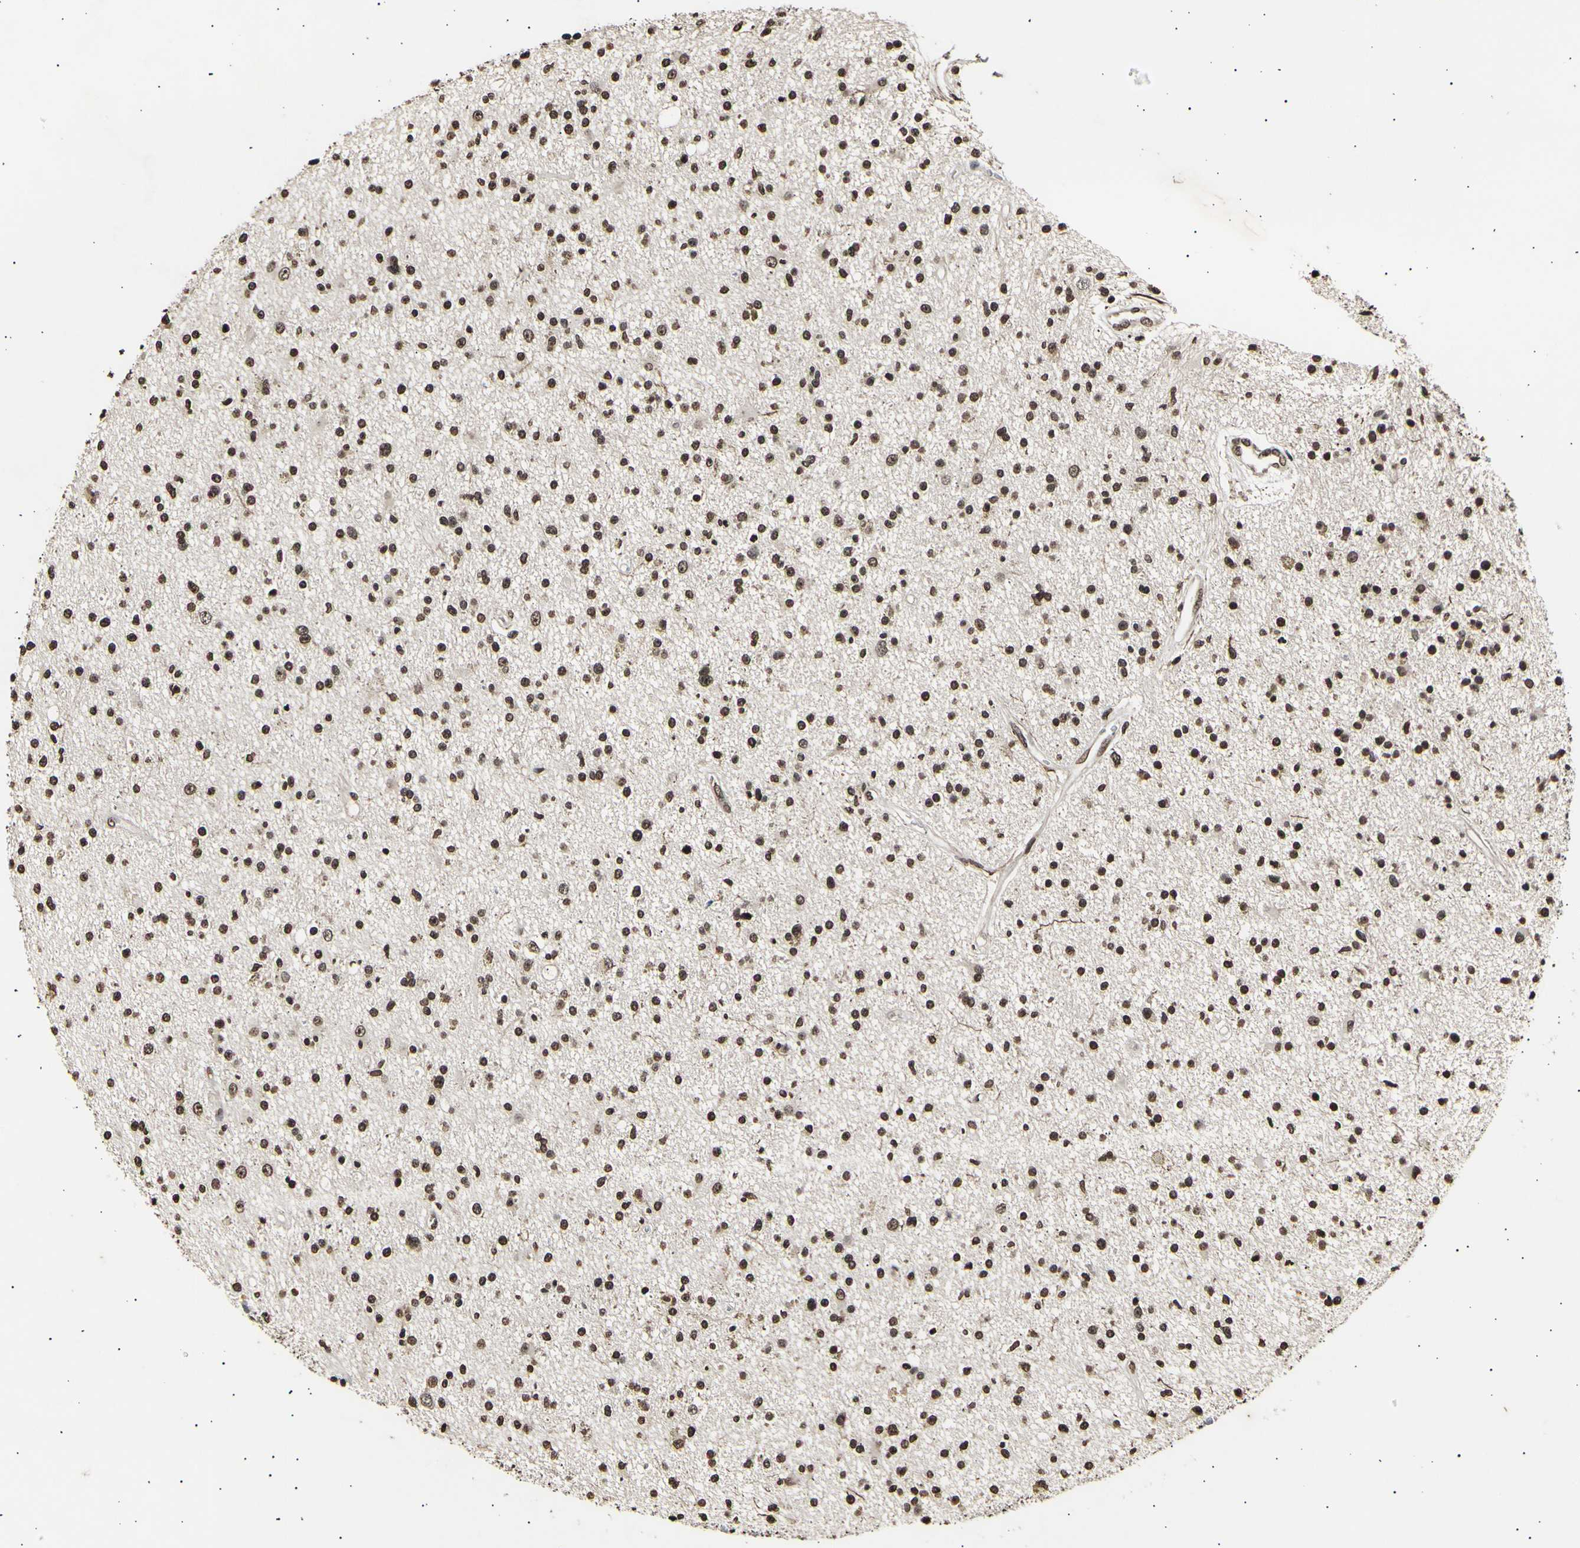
{"staining": {"intensity": "moderate", "quantity": ">75%", "location": "nuclear"}, "tissue": "glioma", "cell_type": "Tumor cells", "image_type": "cancer", "snomed": [{"axis": "morphology", "description": "Glioma, malignant, High grade"}, {"axis": "topography", "description": "Brain"}], "caption": "There is medium levels of moderate nuclear staining in tumor cells of malignant glioma (high-grade), as demonstrated by immunohistochemical staining (brown color).", "gene": "ANAPC7", "patient": {"sex": "male", "age": 33}}